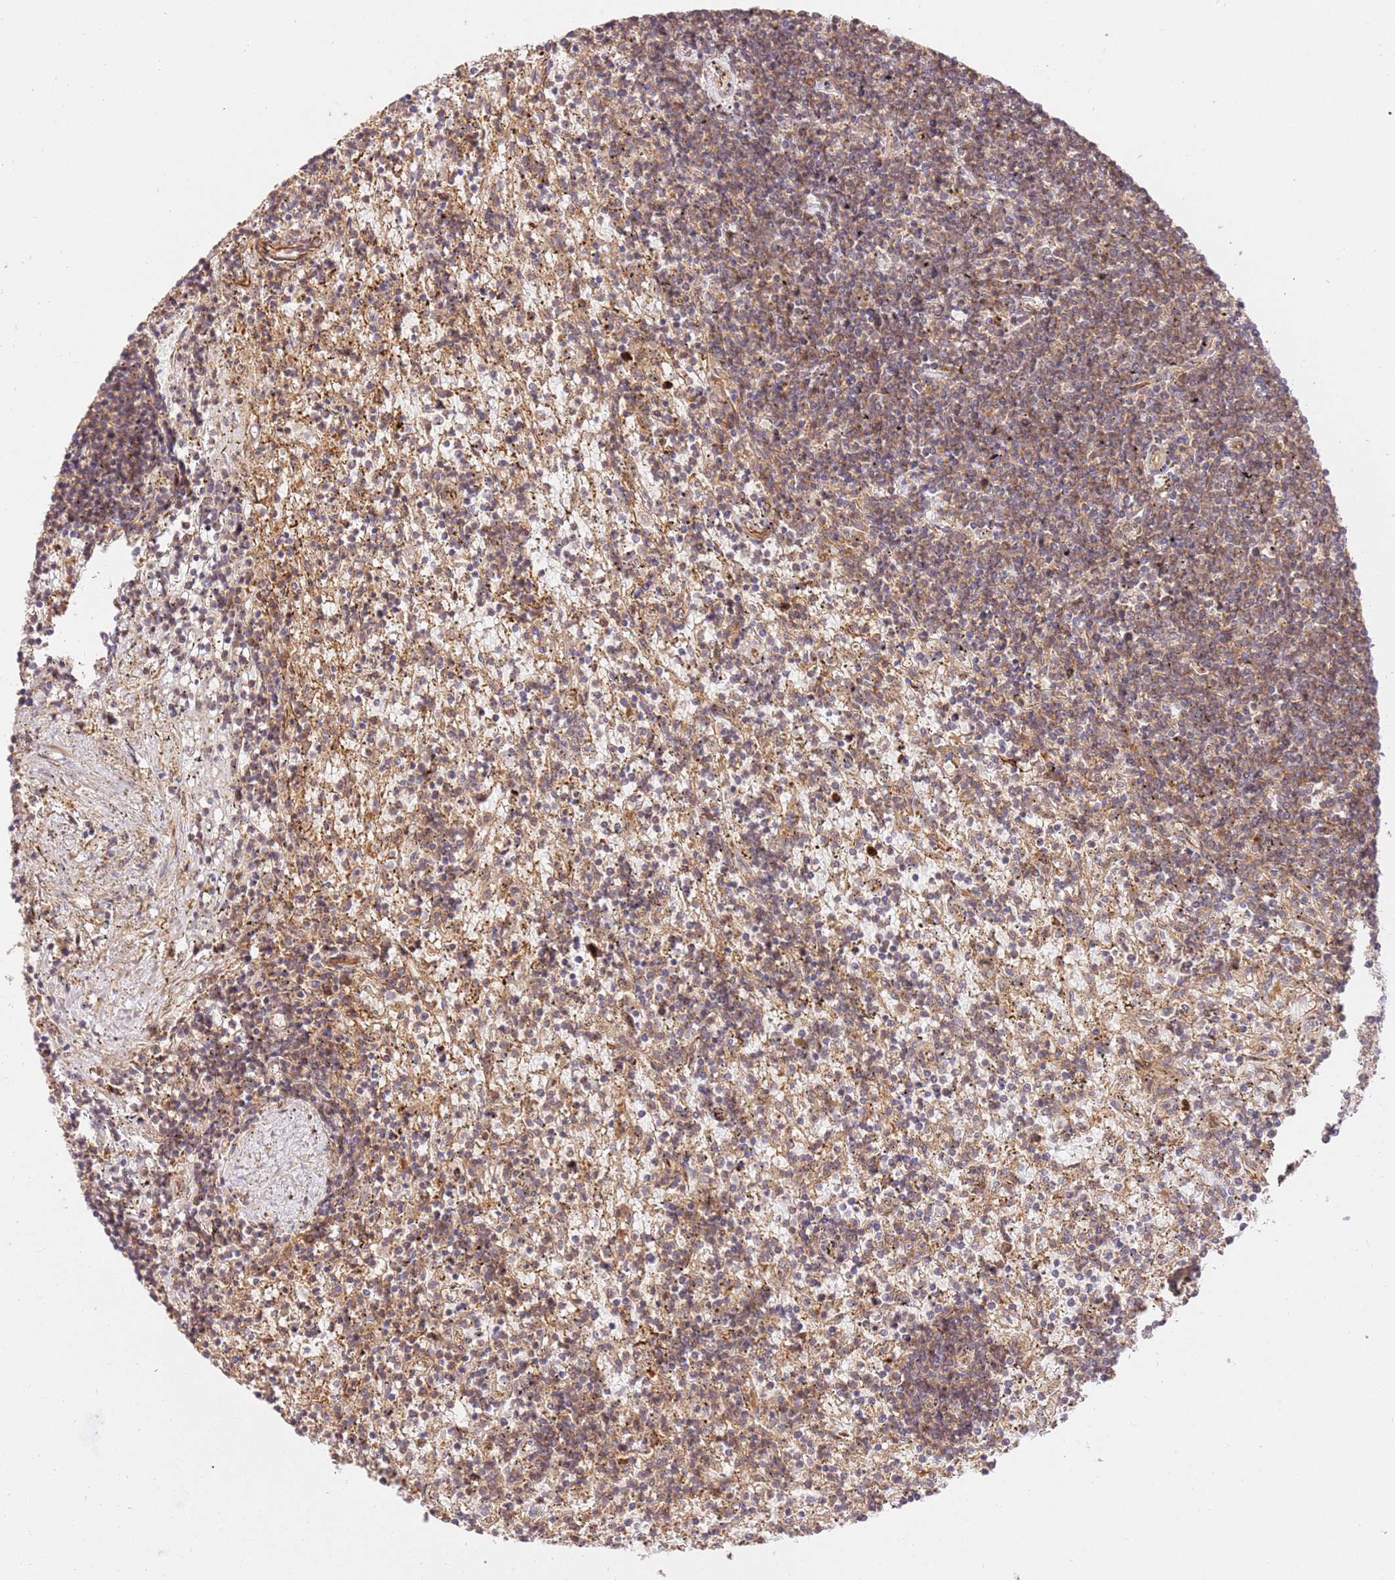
{"staining": {"intensity": "weak", "quantity": "25%-75%", "location": "cytoplasmic/membranous"}, "tissue": "lymphoma", "cell_type": "Tumor cells", "image_type": "cancer", "snomed": [{"axis": "morphology", "description": "Malignant lymphoma, non-Hodgkin's type, Low grade"}, {"axis": "topography", "description": "Spleen"}], "caption": "The micrograph shows staining of lymphoma, revealing weak cytoplasmic/membranous protein staining (brown color) within tumor cells.", "gene": "KATNAL2", "patient": {"sex": "male", "age": 76}}